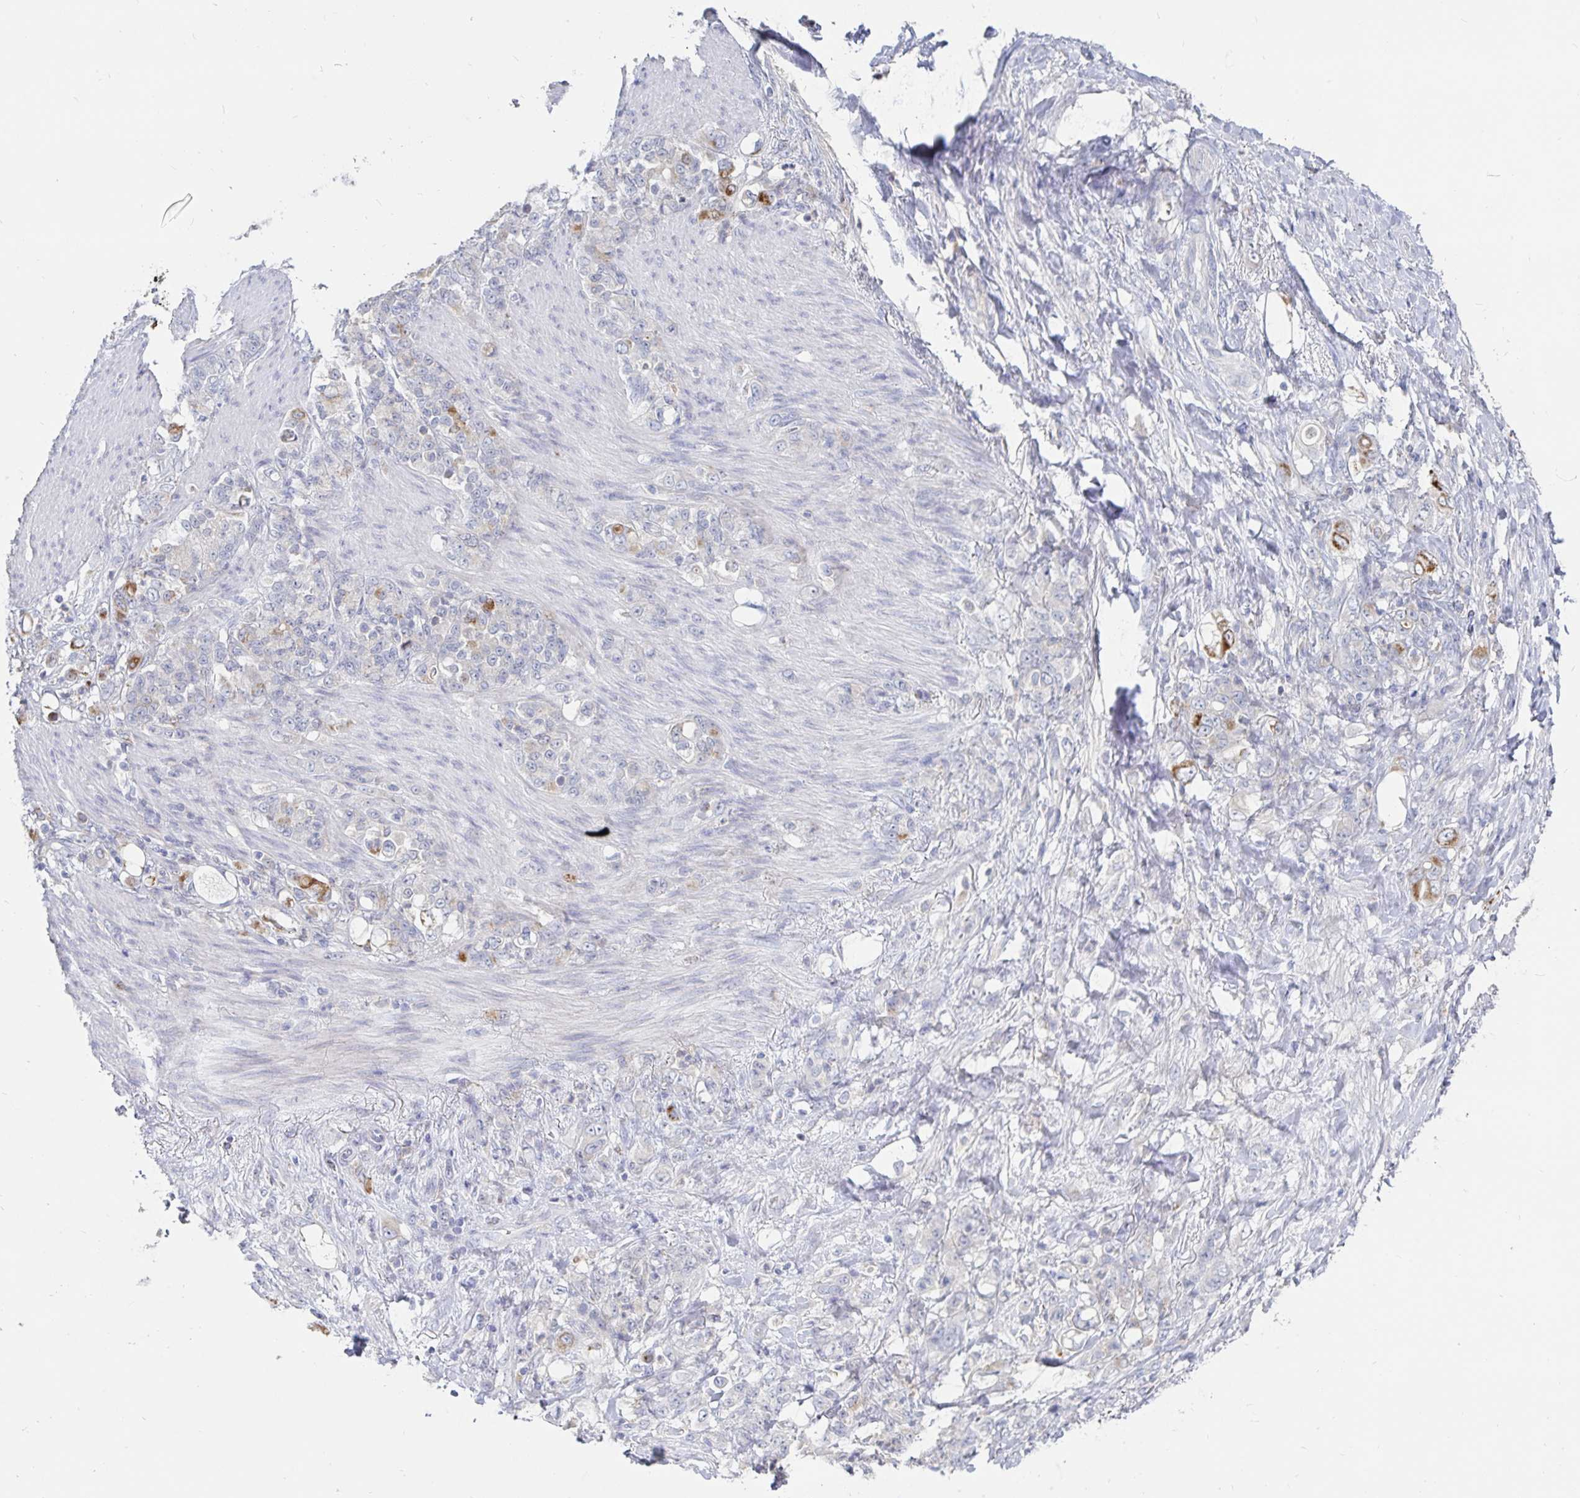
{"staining": {"intensity": "negative", "quantity": "none", "location": "none"}, "tissue": "stomach cancer", "cell_type": "Tumor cells", "image_type": "cancer", "snomed": [{"axis": "morphology", "description": "Adenocarcinoma, NOS"}, {"axis": "topography", "description": "Stomach"}], "caption": "IHC image of neoplastic tissue: human stomach cancer (adenocarcinoma) stained with DAB shows no significant protein staining in tumor cells.", "gene": "SPPL3", "patient": {"sex": "female", "age": 79}}